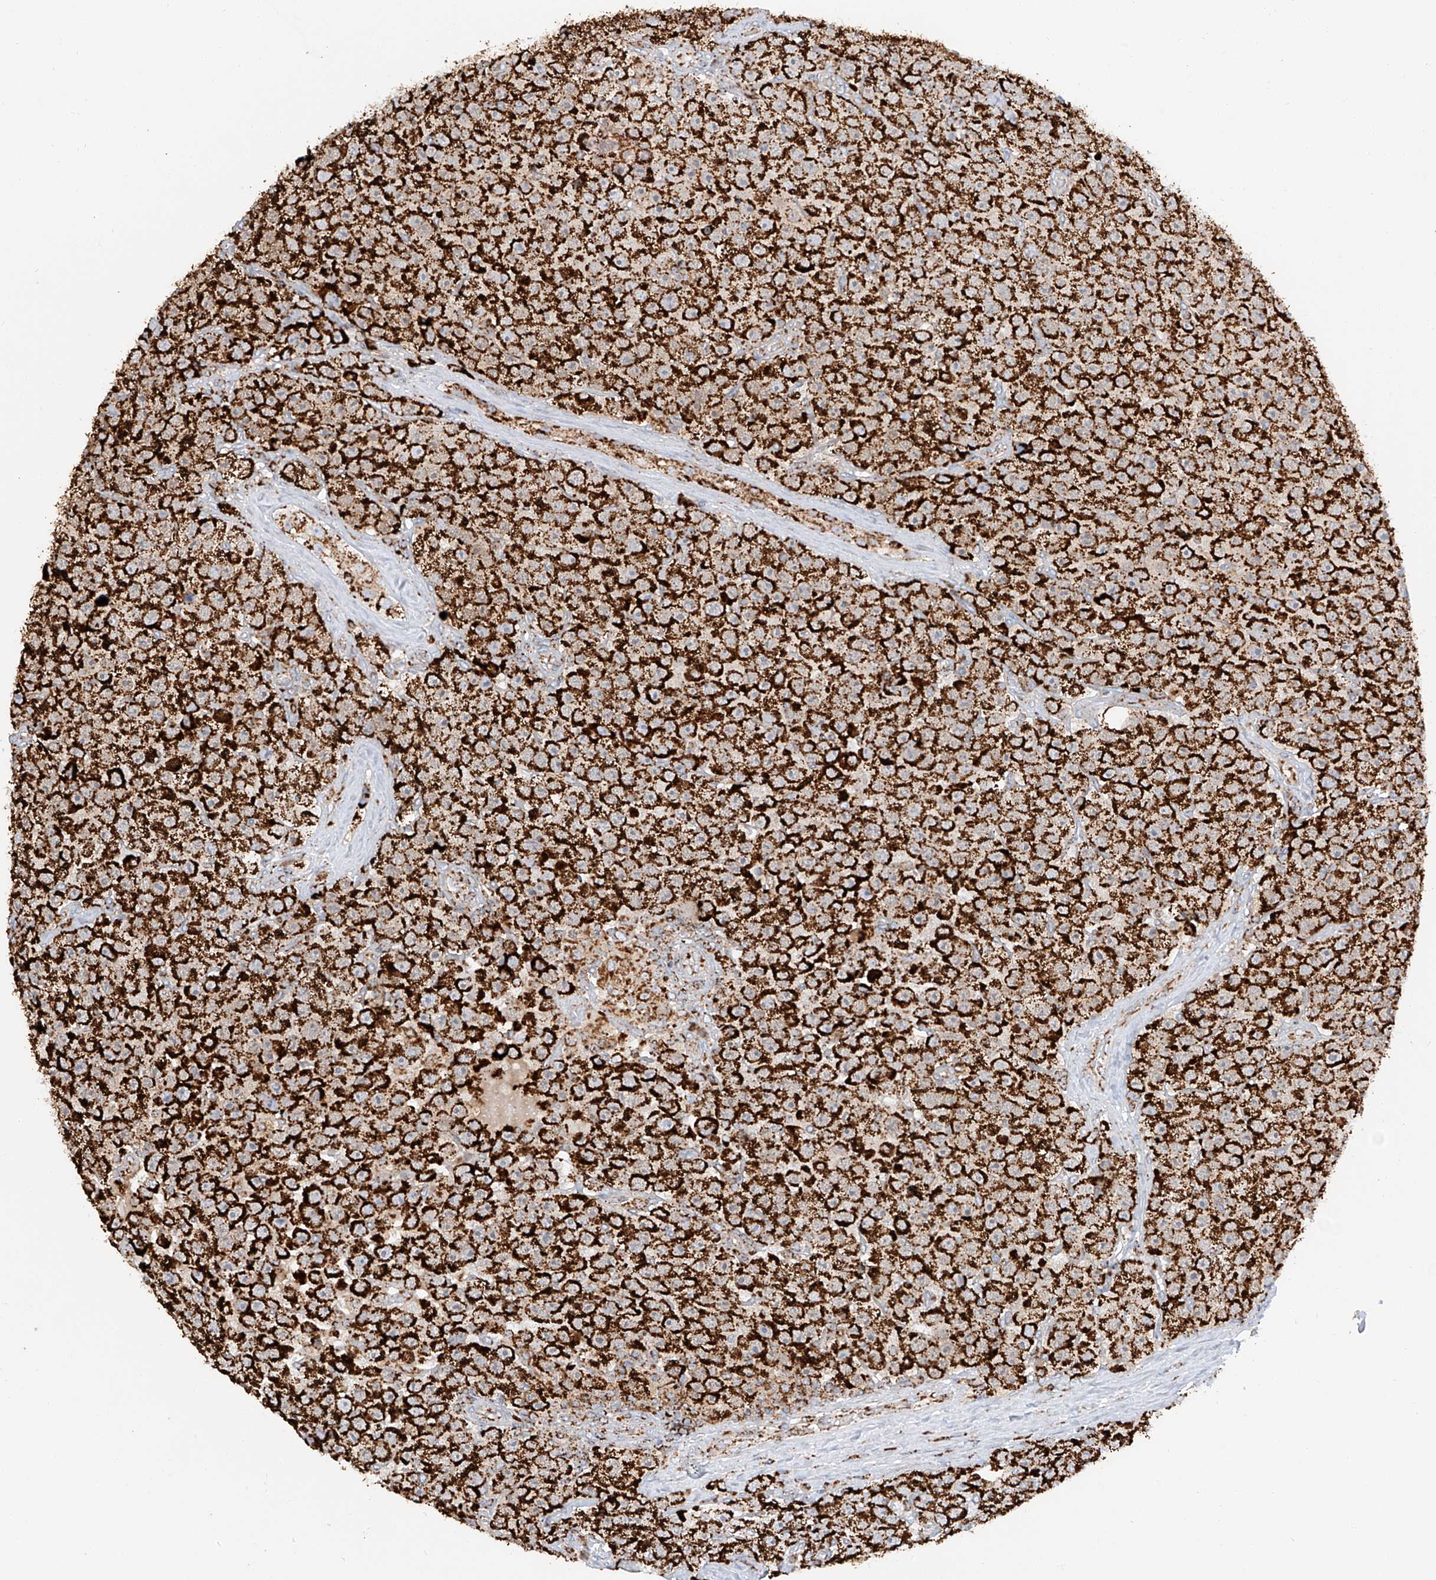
{"staining": {"intensity": "strong", "quantity": ">75%", "location": "cytoplasmic/membranous"}, "tissue": "testis cancer", "cell_type": "Tumor cells", "image_type": "cancer", "snomed": [{"axis": "morphology", "description": "Seminoma, NOS"}, {"axis": "topography", "description": "Testis"}], "caption": "A high amount of strong cytoplasmic/membranous staining is seen in approximately >75% of tumor cells in testis cancer tissue.", "gene": "TTC27", "patient": {"sex": "male", "age": 28}}